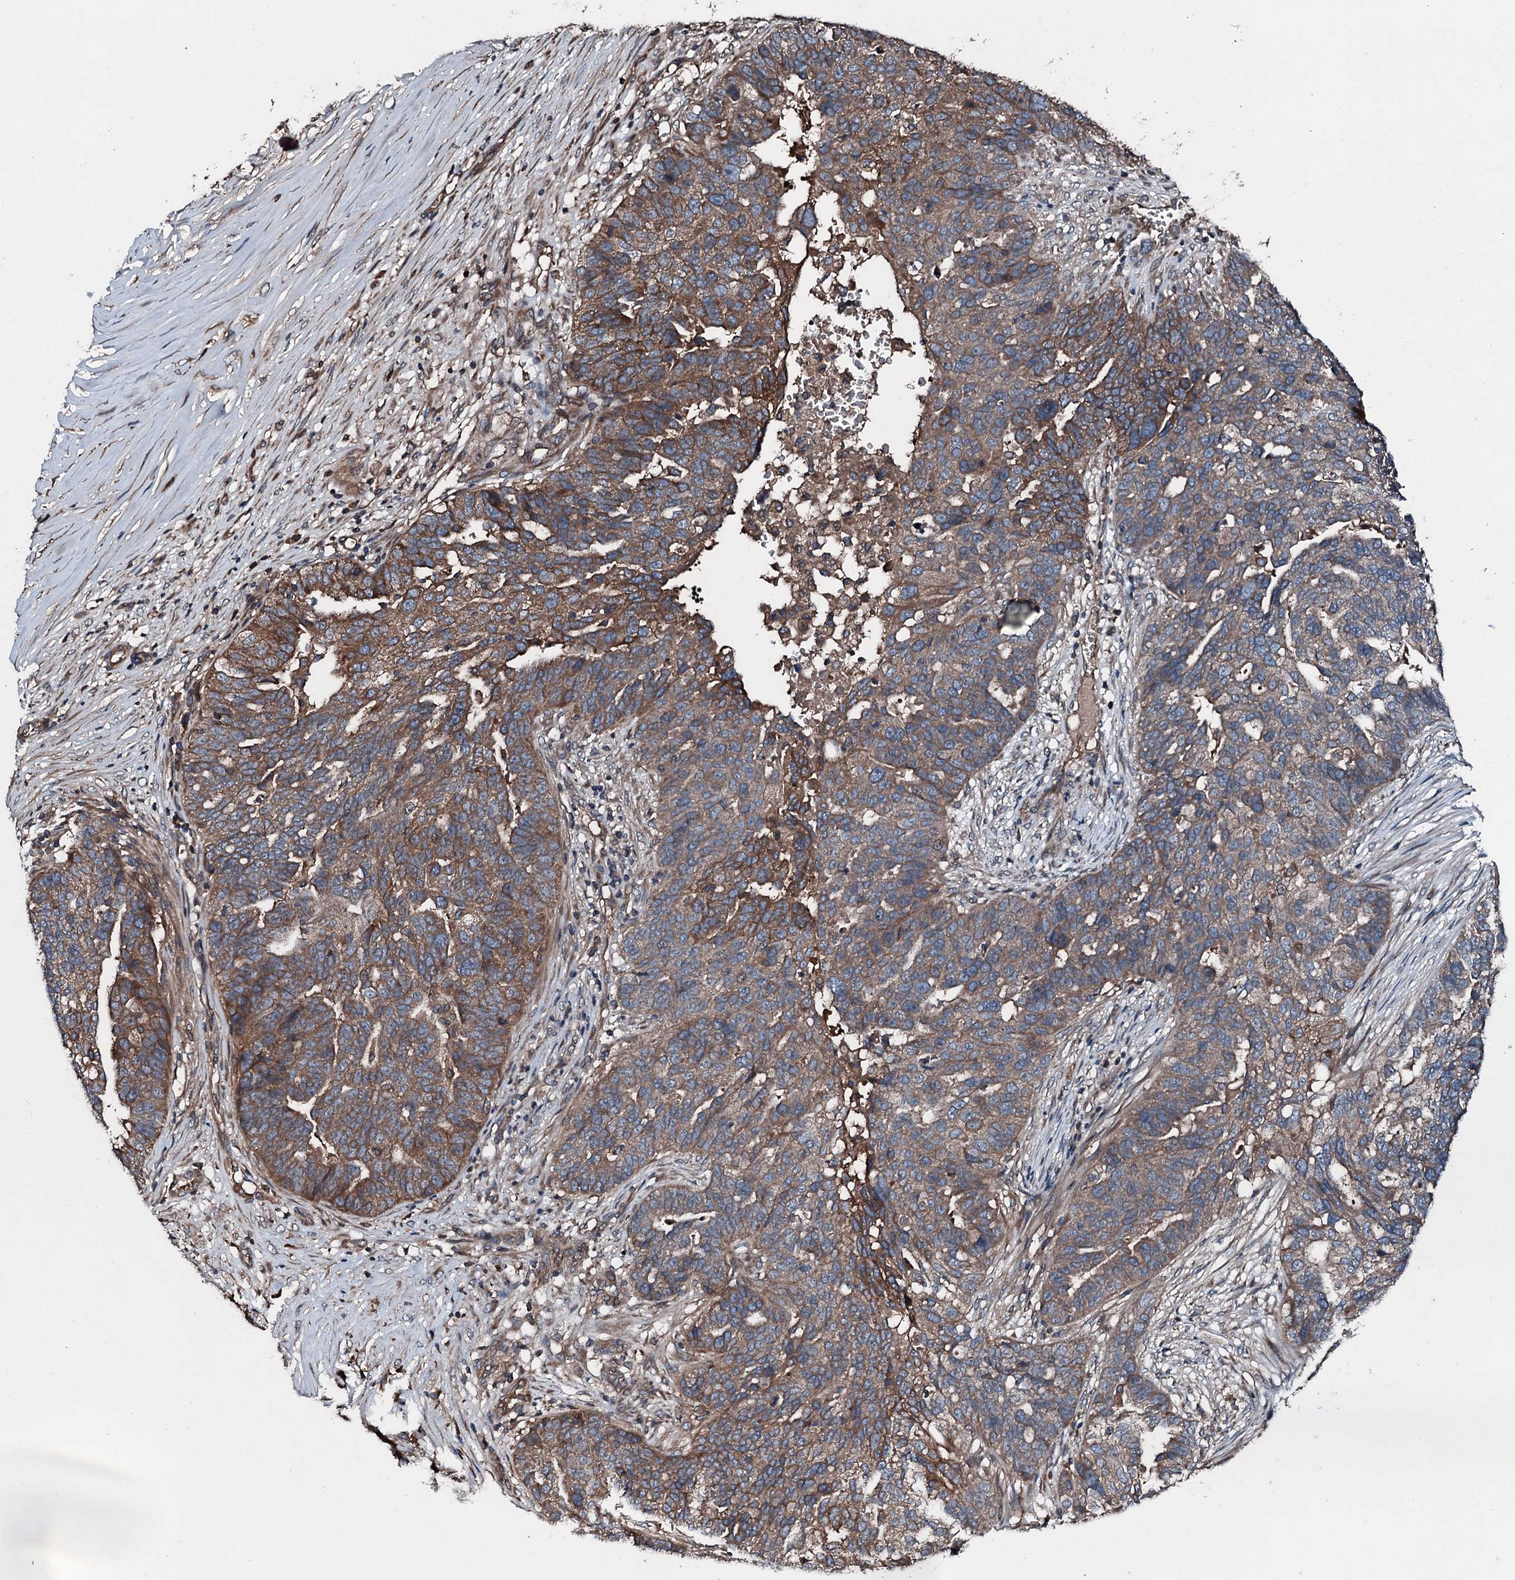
{"staining": {"intensity": "moderate", "quantity": ">75%", "location": "cytoplasmic/membranous"}, "tissue": "ovarian cancer", "cell_type": "Tumor cells", "image_type": "cancer", "snomed": [{"axis": "morphology", "description": "Cystadenocarcinoma, serous, NOS"}, {"axis": "topography", "description": "Ovary"}], "caption": "A high-resolution photomicrograph shows immunohistochemistry (IHC) staining of ovarian cancer (serous cystadenocarcinoma), which exhibits moderate cytoplasmic/membranous expression in about >75% of tumor cells.", "gene": "AARS1", "patient": {"sex": "female", "age": 59}}